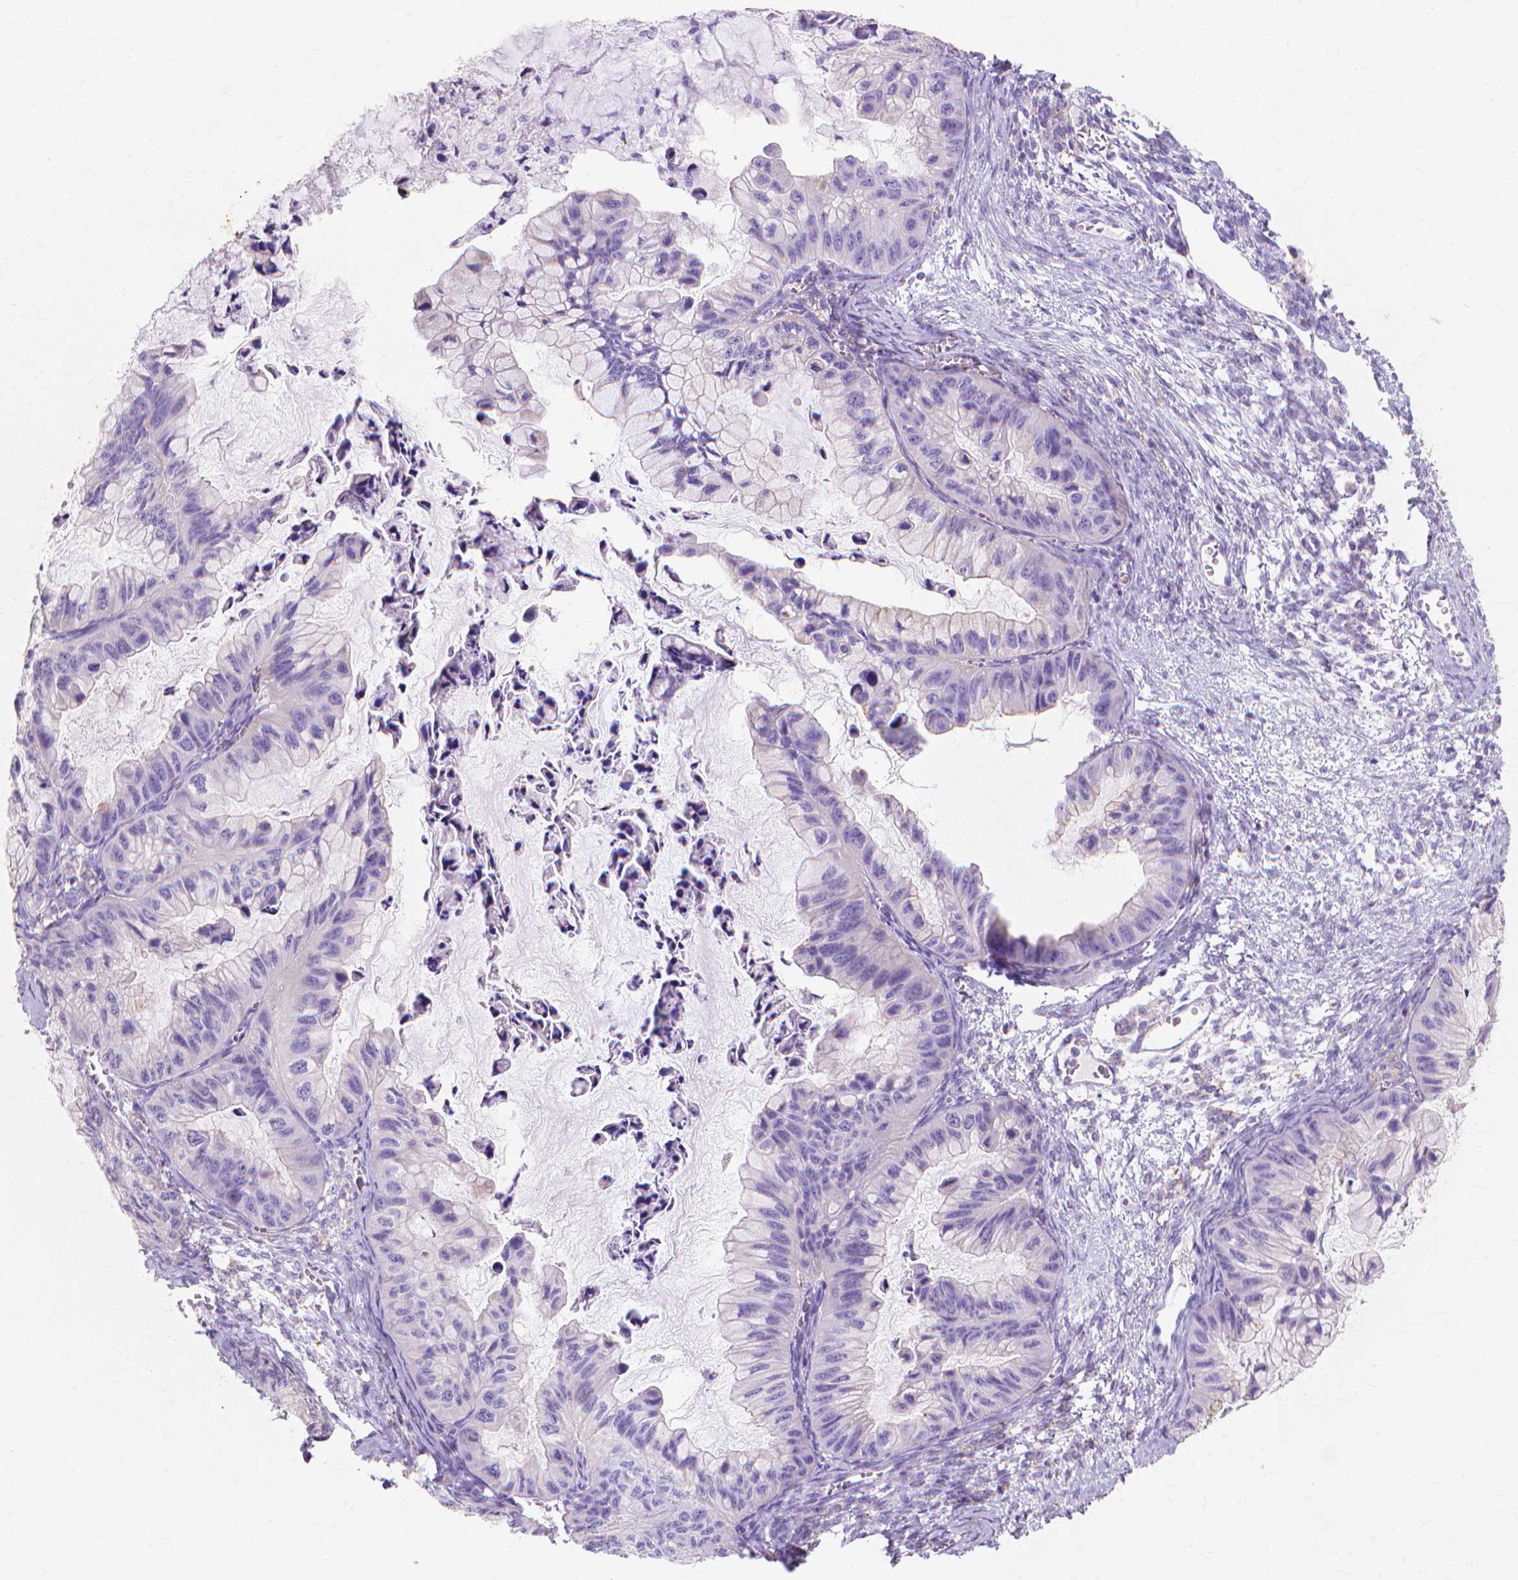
{"staining": {"intensity": "negative", "quantity": "none", "location": "none"}, "tissue": "ovarian cancer", "cell_type": "Tumor cells", "image_type": "cancer", "snomed": [{"axis": "morphology", "description": "Cystadenocarcinoma, mucinous, NOS"}, {"axis": "topography", "description": "Ovary"}], "caption": "Protein analysis of mucinous cystadenocarcinoma (ovarian) displays no significant staining in tumor cells.", "gene": "MMP11", "patient": {"sex": "female", "age": 72}}